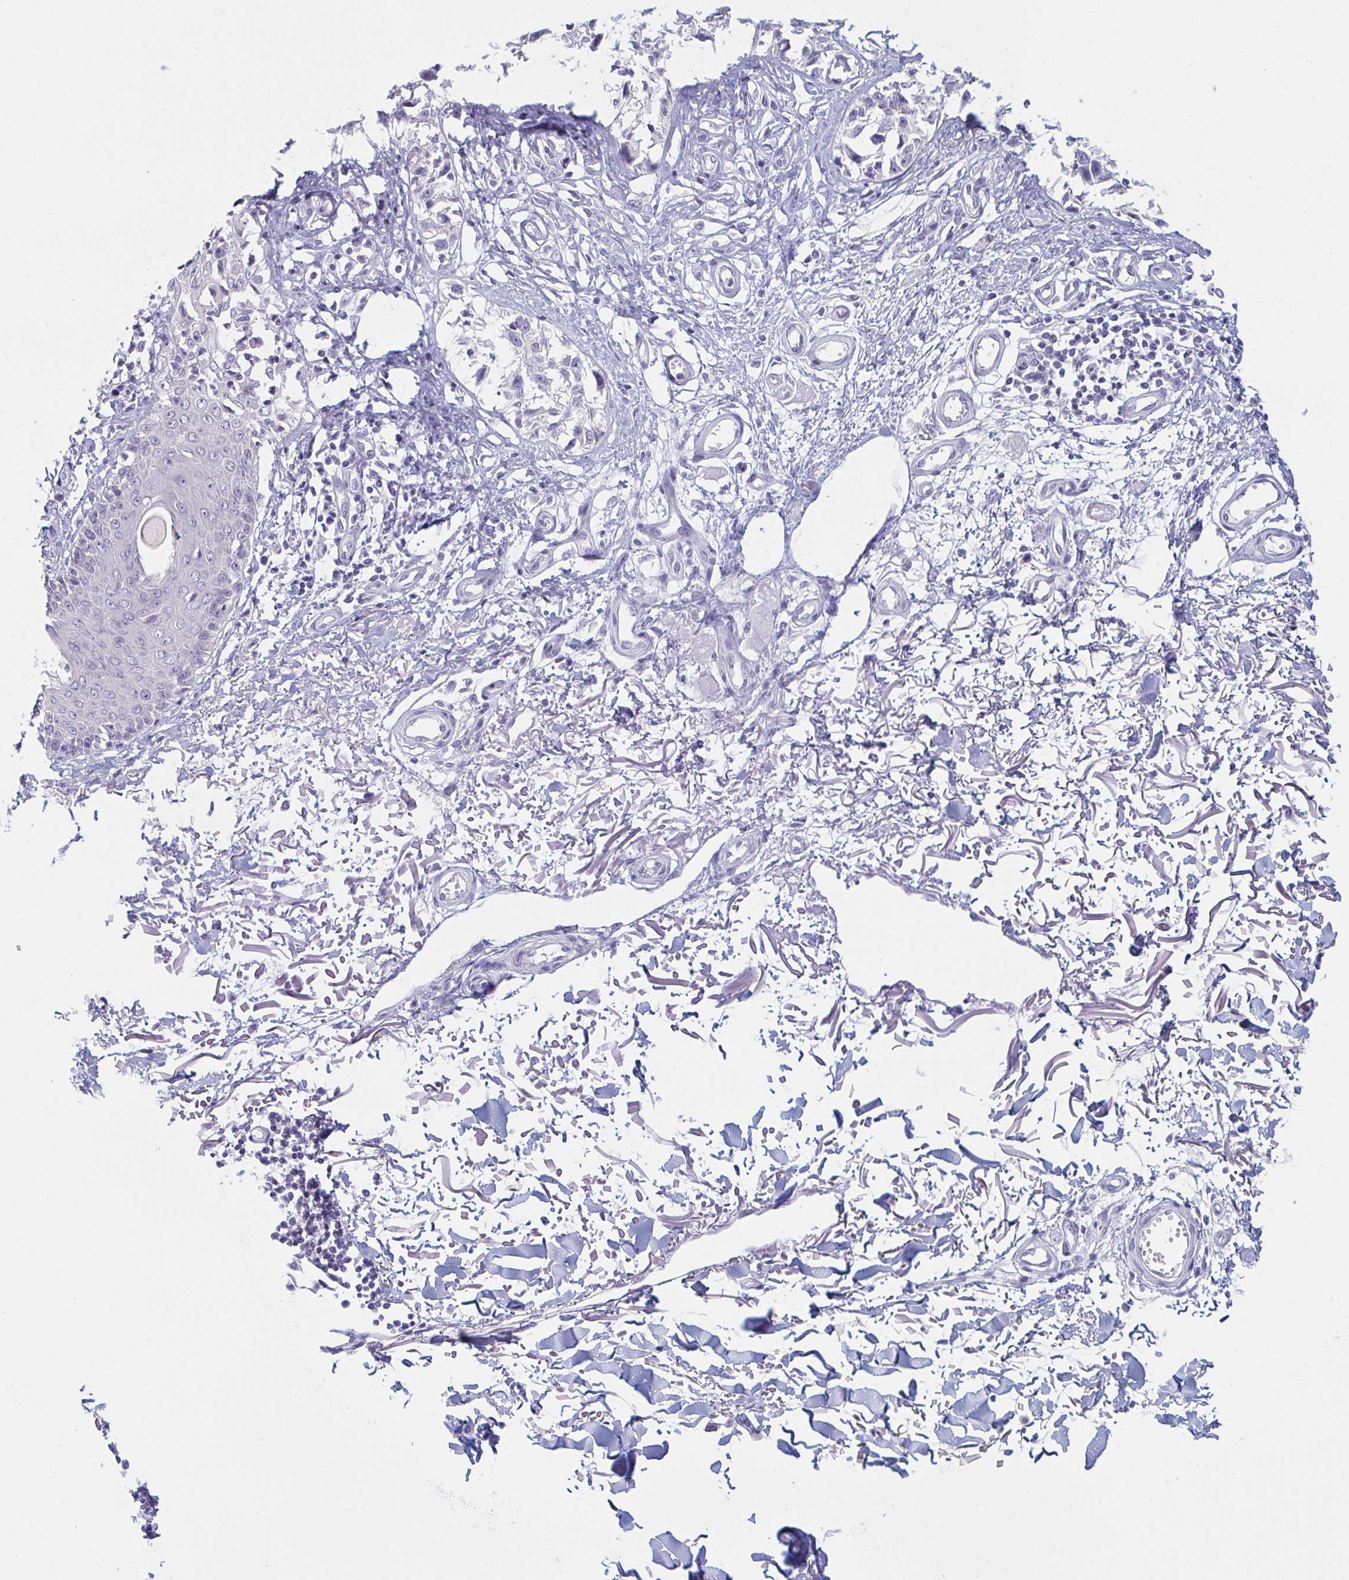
{"staining": {"intensity": "negative", "quantity": "none", "location": "none"}, "tissue": "melanoma", "cell_type": "Tumor cells", "image_type": "cancer", "snomed": [{"axis": "morphology", "description": "Malignant melanoma, NOS"}, {"axis": "topography", "description": "Skin"}], "caption": "Image shows no protein staining in tumor cells of malignant melanoma tissue.", "gene": "NAA30", "patient": {"sex": "male", "age": 73}}